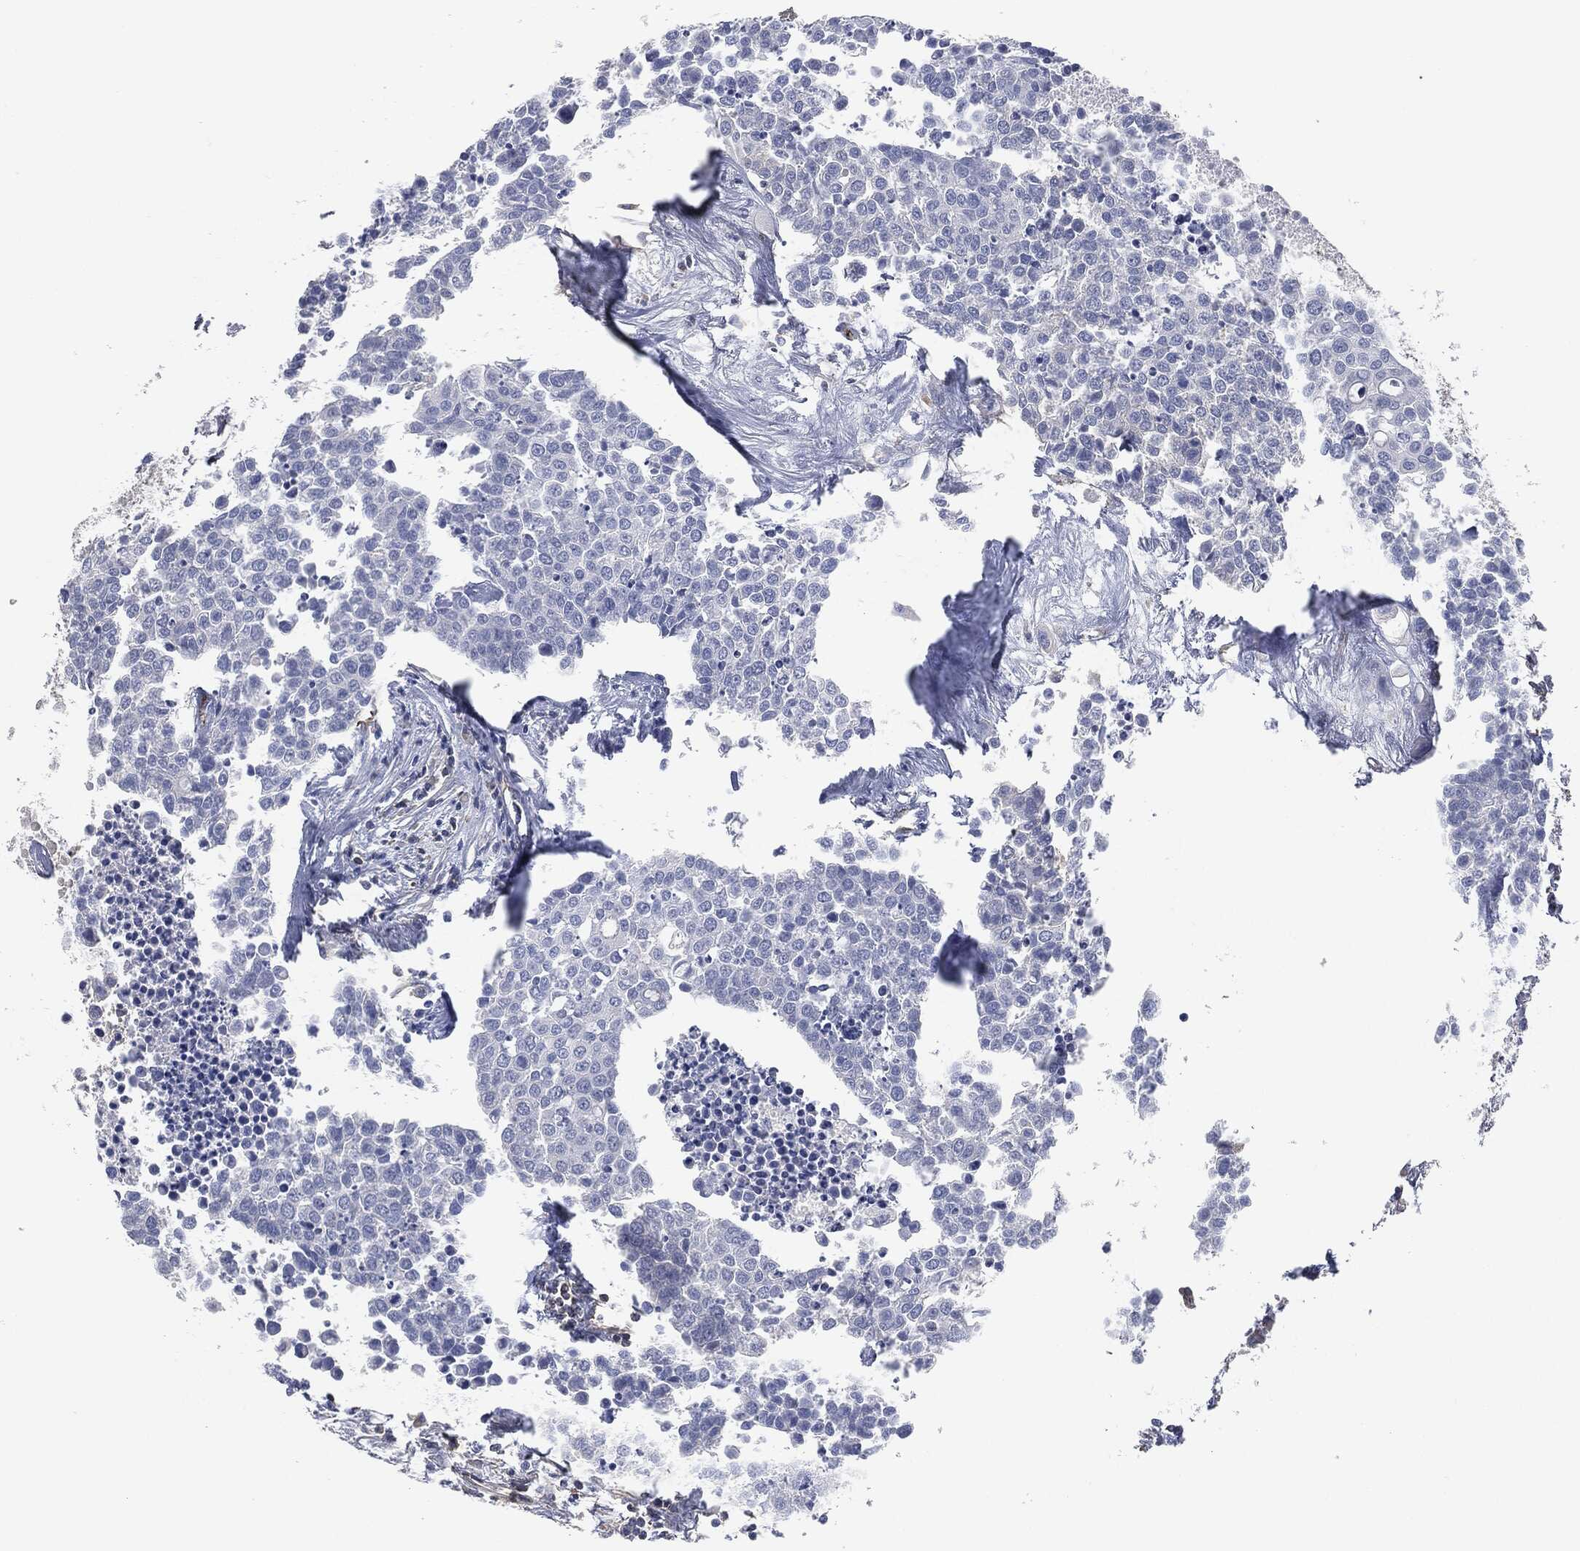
{"staining": {"intensity": "negative", "quantity": "none", "location": "none"}, "tissue": "carcinoid", "cell_type": "Tumor cells", "image_type": "cancer", "snomed": [{"axis": "morphology", "description": "Carcinoid, malignant, NOS"}, {"axis": "topography", "description": "Colon"}], "caption": "IHC of human carcinoid displays no staining in tumor cells.", "gene": "APOB", "patient": {"sex": "male", "age": 81}}